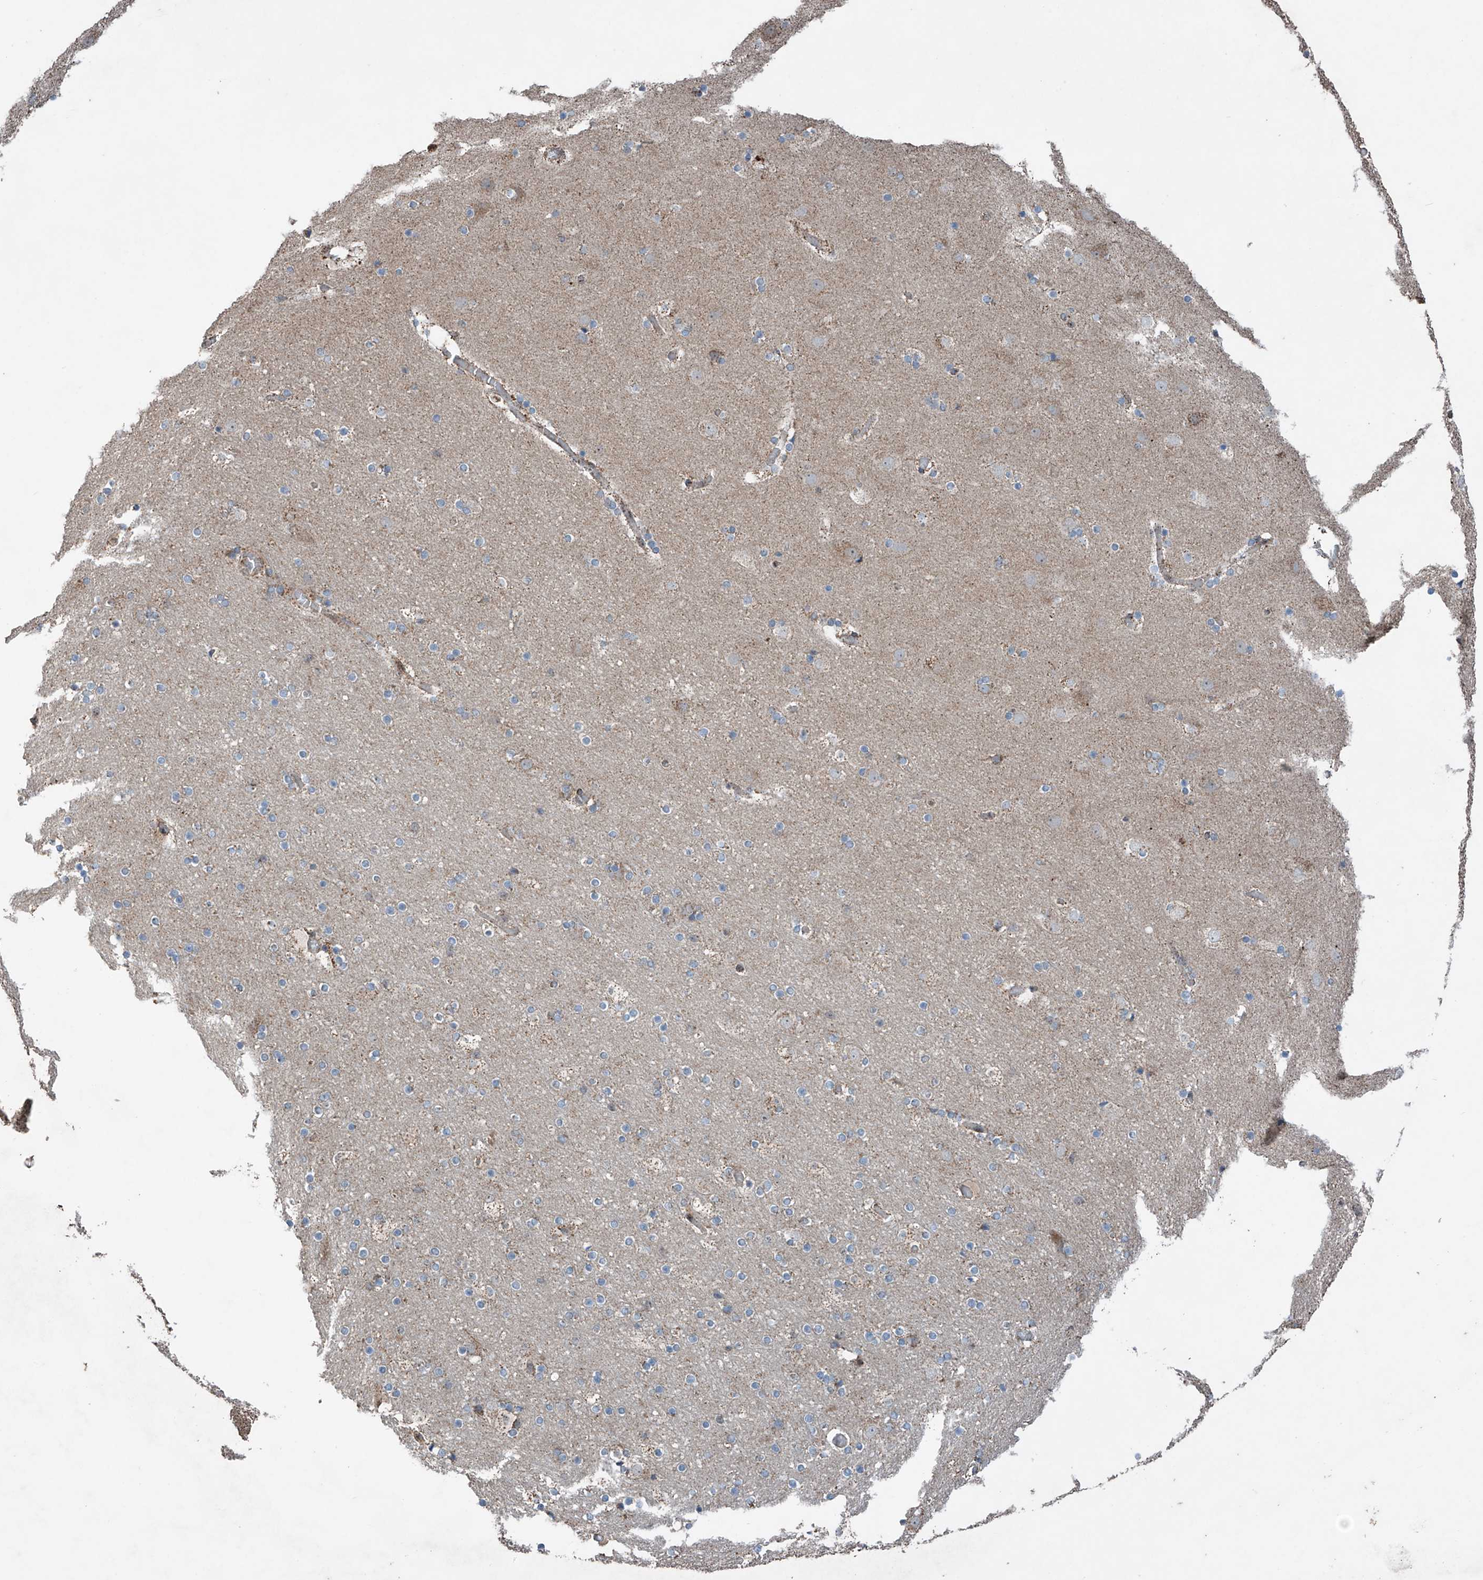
{"staining": {"intensity": "moderate", "quantity": ">75%", "location": "cytoplasmic/membranous"}, "tissue": "cerebral cortex", "cell_type": "Endothelial cells", "image_type": "normal", "snomed": [{"axis": "morphology", "description": "Normal tissue, NOS"}, {"axis": "topography", "description": "Cerebral cortex"}], "caption": "The histopathology image displays a brown stain indicating the presence of a protein in the cytoplasmic/membranous of endothelial cells in cerebral cortex. The protein of interest is stained brown, and the nuclei are stained in blue (DAB (3,3'-diaminobenzidine) IHC with brightfield microscopy, high magnification).", "gene": "SAMD3", "patient": {"sex": "male", "age": 57}}